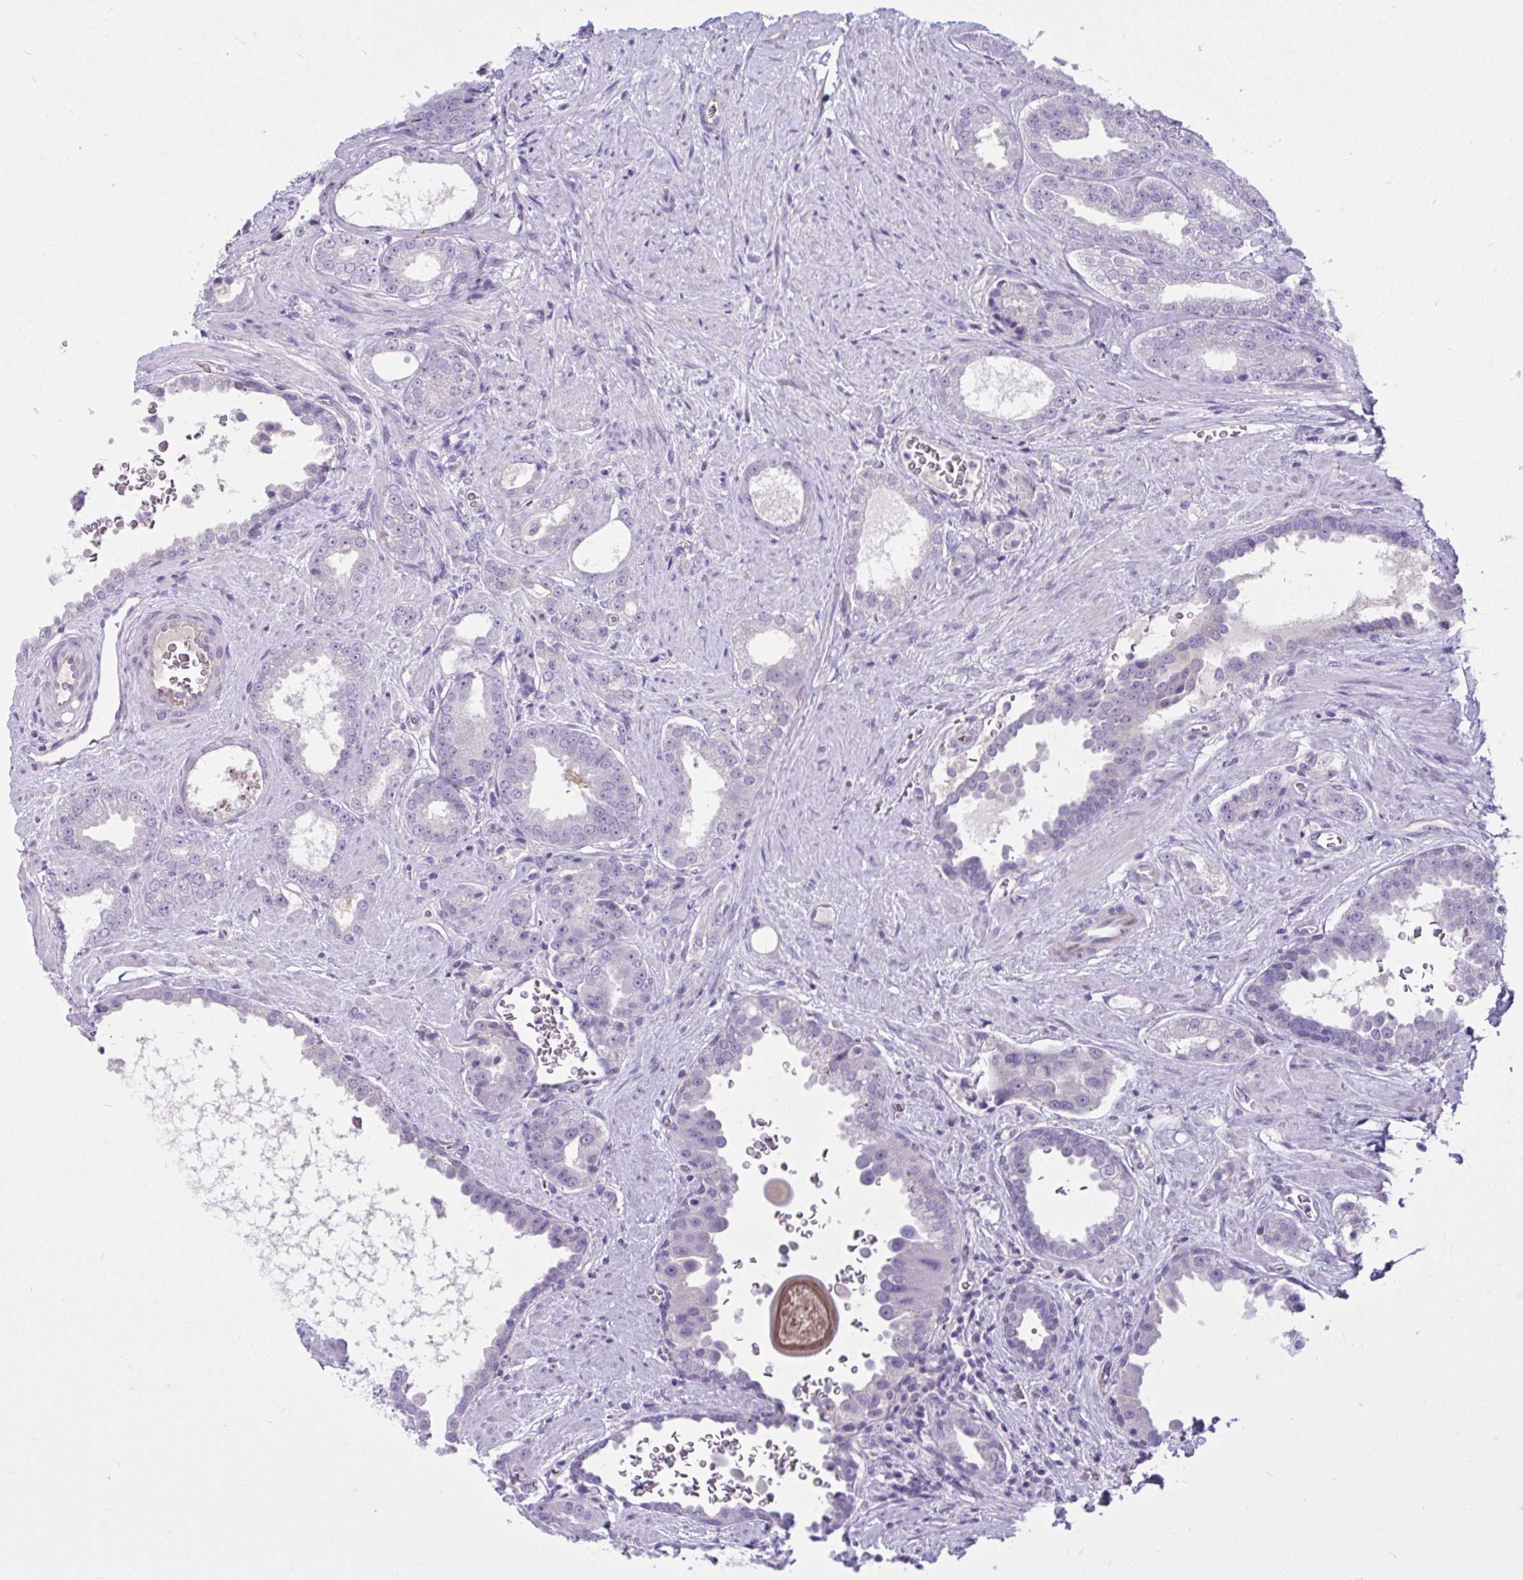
{"staining": {"intensity": "negative", "quantity": "none", "location": "none"}, "tissue": "prostate cancer", "cell_type": "Tumor cells", "image_type": "cancer", "snomed": [{"axis": "morphology", "description": "Adenocarcinoma, Low grade"}, {"axis": "topography", "description": "Prostate"}], "caption": "Immunohistochemistry (IHC) histopathology image of neoplastic tissue: human prostate cancer stained with DAB demonstrates no significant protein expression in tumor cells.", "gene": "LRRC36", "patient": {"sex": "male", "age": 67}}